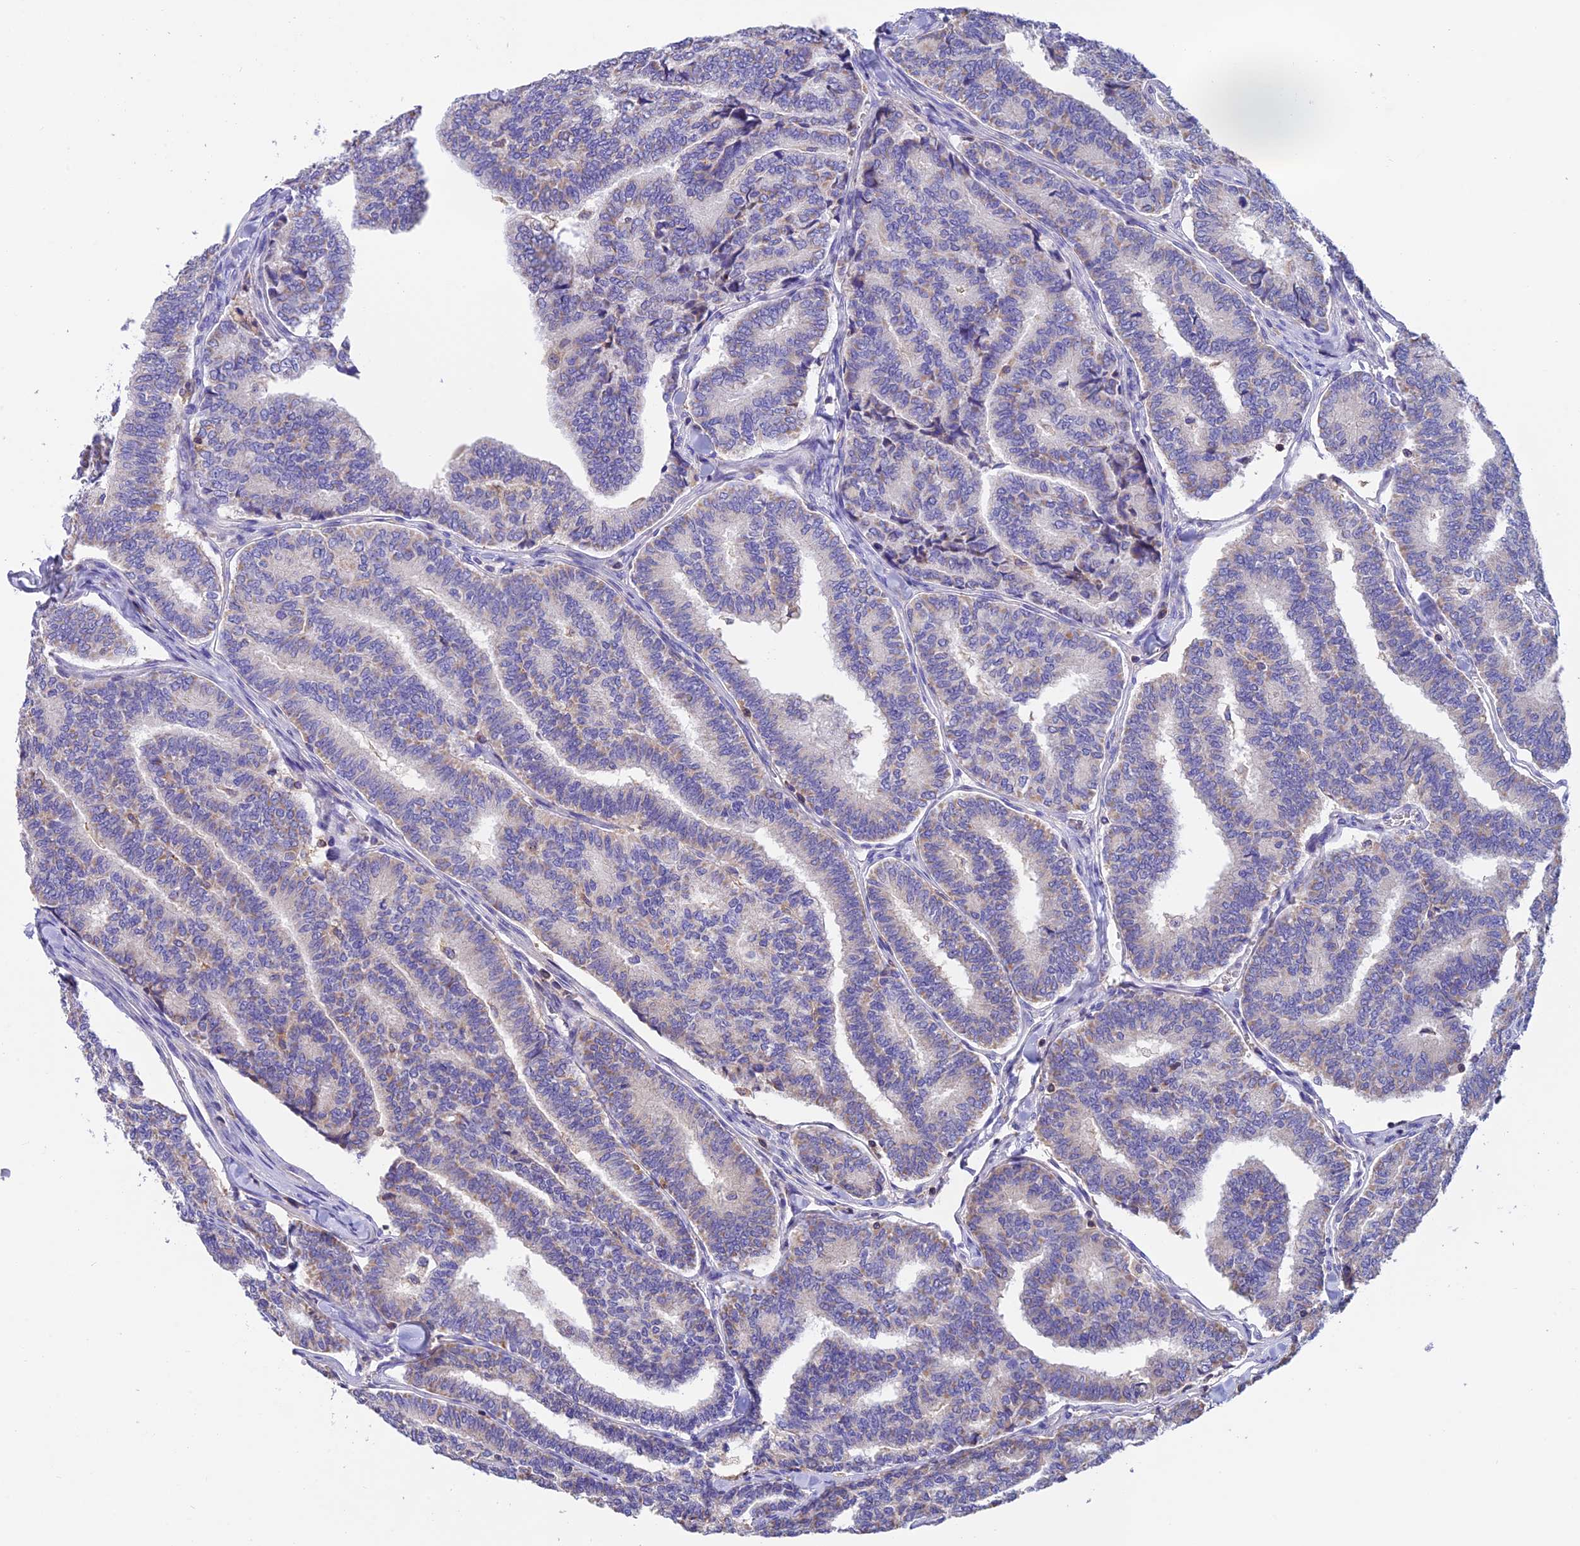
{"staining": {"intensity": "weak", "quantity": "<25%", "location": "cytoplasmic/membranous"}, "tissue": "thyroid cancer", "cell_type": "Tumor cells", "image_type": "cancer", "snomed": [{"axis": "morphology", "description": "Papillary adenocarcinoma, NOS"}, {"axis": "topography", "description": "Thyroid gland"}], "caption": "Thyroid papillary adenocarcinoma stained for a protein using immunohistochemistry (IHC) shows no staining tumor cells.", "gene": "LPXN", "patient": {"sex": "female", "age": 35}}